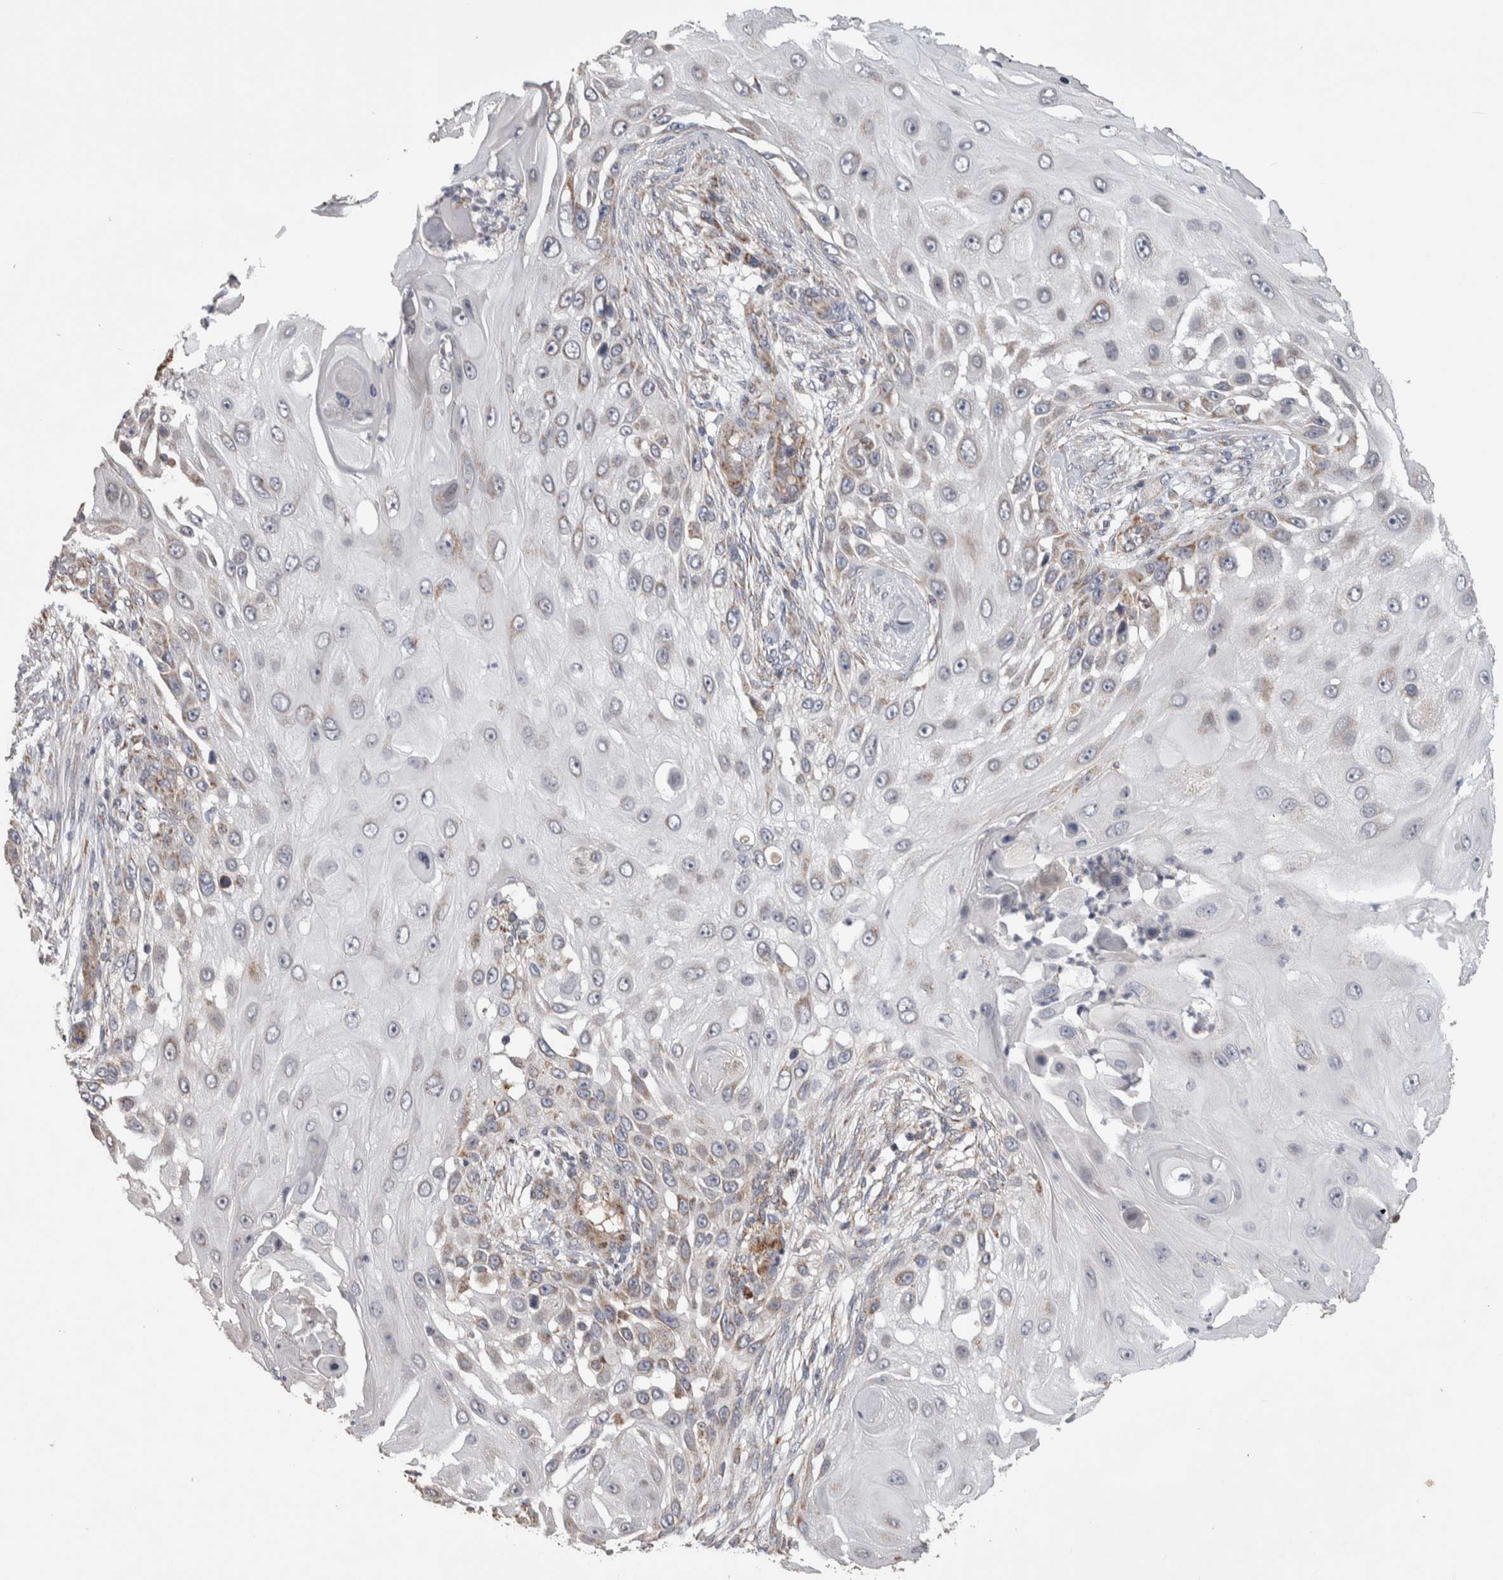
{"staining": {"intensity": "weak", "quantity": "25%-75%", "location": "cytoplasmic/membranous"}, "tissue": "skin cancer", "cell_type": "Tumor cells", "image_type": "cancer", "snomed": [{"axis": "morphology", "description": "Squamous cell carcinoma, NOS"}, {"axis": "topography", "description": "Skin"}], "caption": "An image showing weak cytoplasmic/membranous staining in approximately 25%-75% of tumor cells in skin cancer, as visualized by brown immunohistochemical staining.", "gene": "SCO1", "patient": {"sex": "female", "age": 44}}